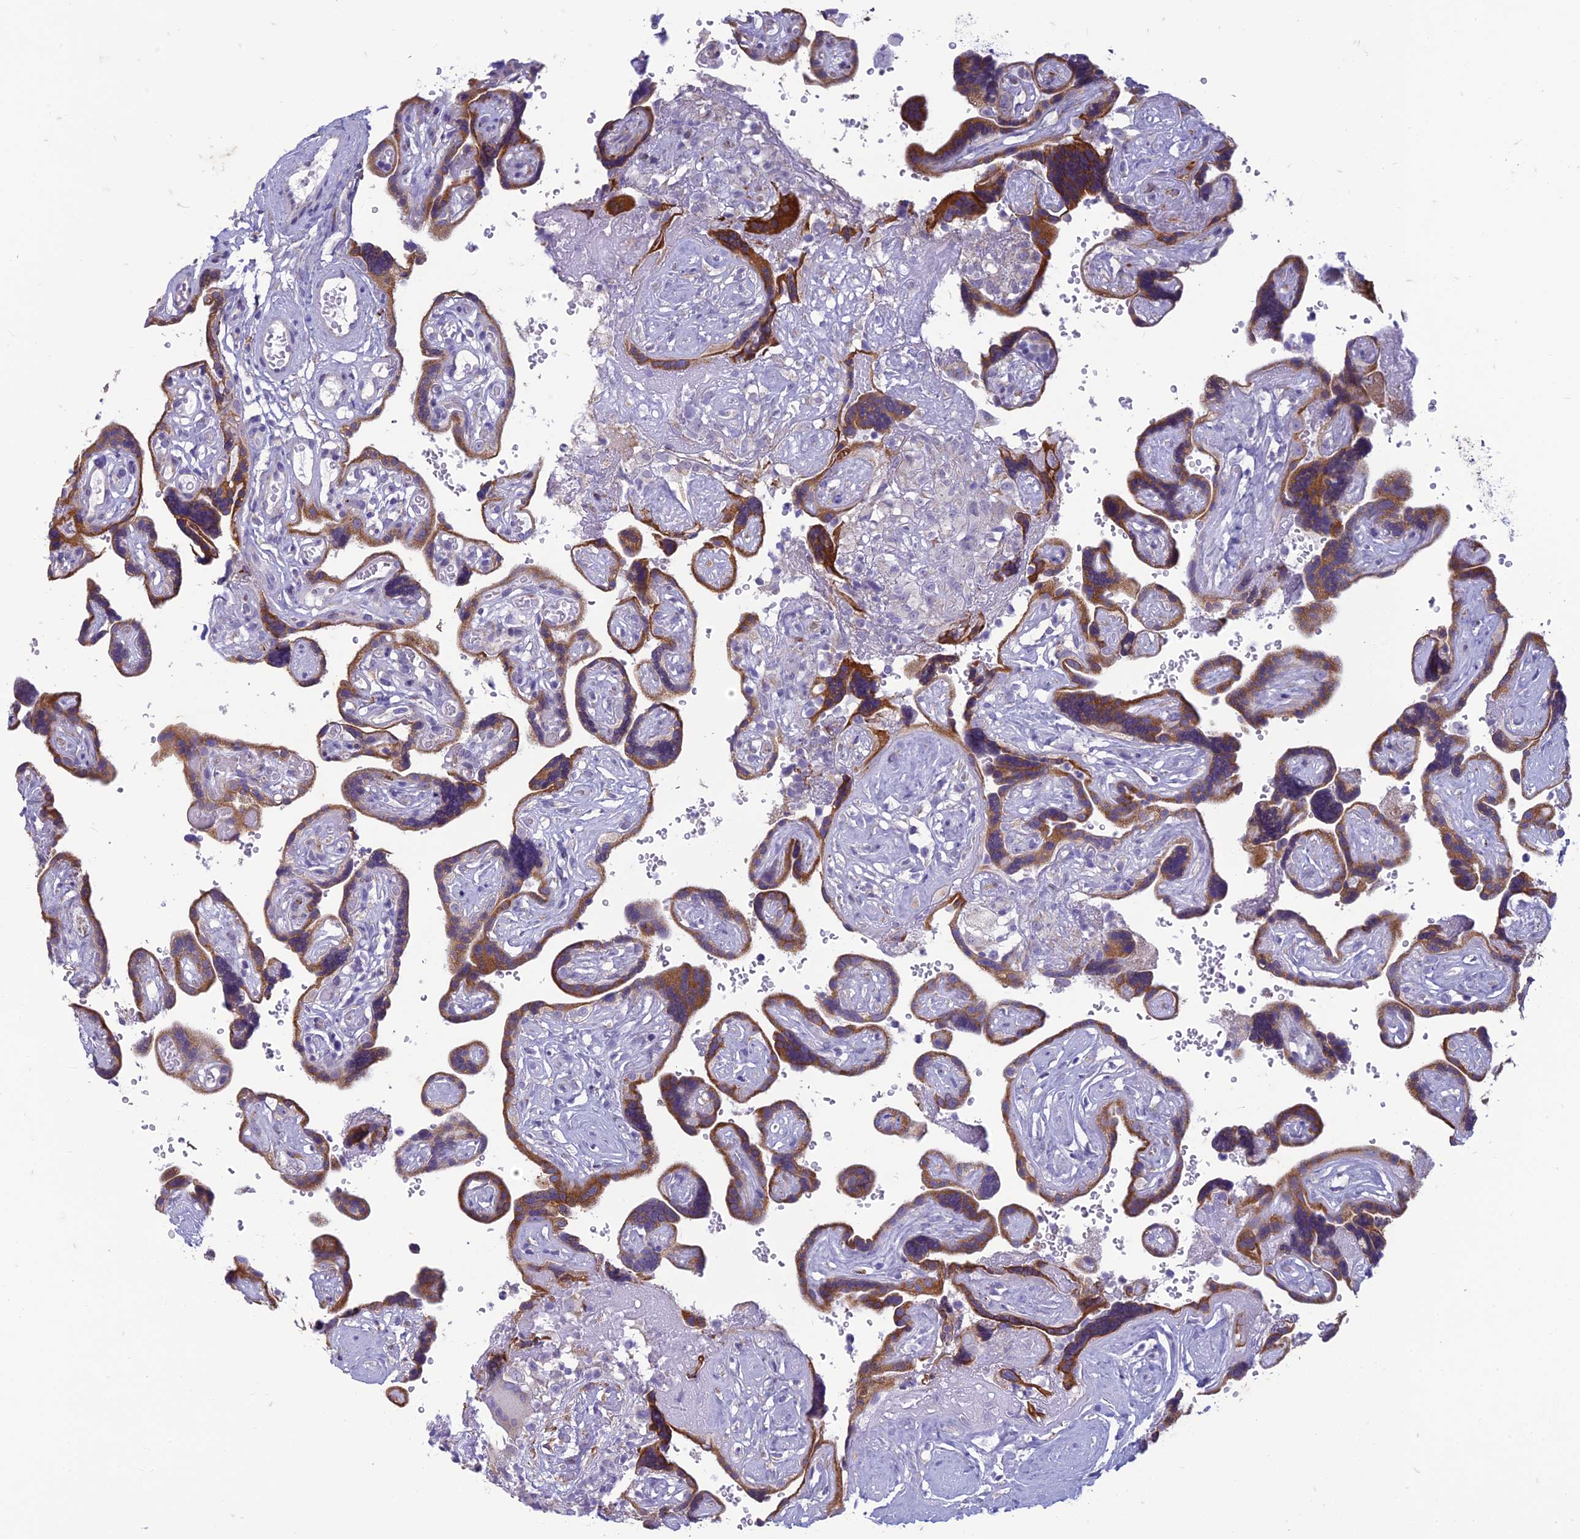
{"staining": {"intensity": "moderate", "quantity": "<25%", "location": "cytoplasmic/membranous"}, "tissue": "placenta", "cell_type": "Decidual cells", "image_type": "normal", "snomed": [{"axis": "morphology", "description": "Normal tissue, NOS"}, {"axis": "topography", "description": "Placenta"}], "caption": "An image of placenta stained for a protein shows moderate cytoplasmic/membranous brown staining in decidual cells. (IHC, brightfield microscopy, high magnification).", "gene": "CENATAC", "patient": {"sex": "female", "age": 30}}